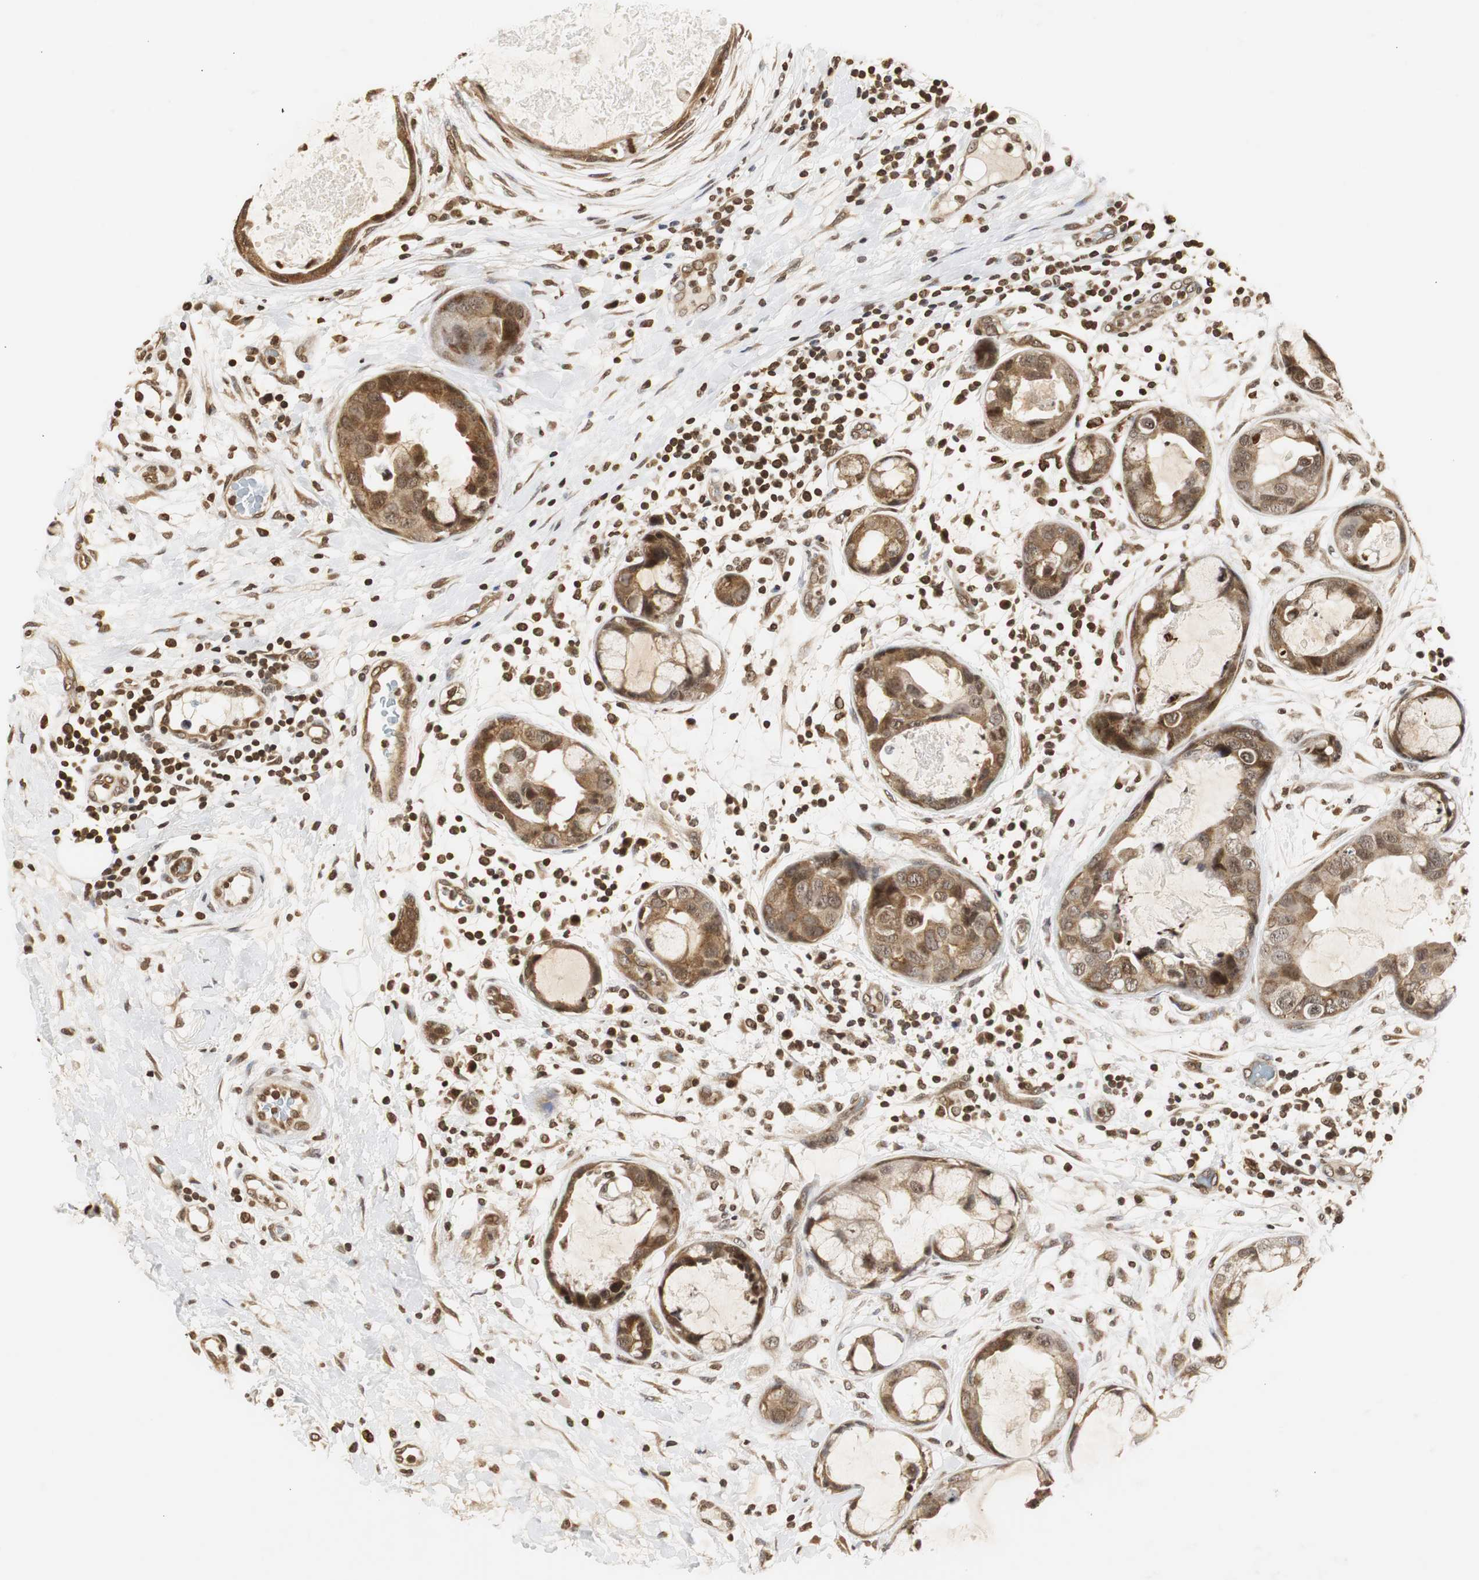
{"staining": {"intensity": "moderate", "quantity": "25%-75%", "location": "cytoplasmic/membranous,nuclear"}, "tissue": "breast cancer", "cell_type": "Tumor cells", "image_type": "cancer", "snomed": [{"axis": "morphology", "description": "Duct carcinoma"}, {"axis": "topography", "description": "Breast"}], "caption": "Tumor cells show medium levels of moderate cytoplasmic/membranous and nuclear positivity in approximately 25%-75% of cells in breast cancer (infiltrating ductal carcinoma).", "gene": "ZFC3H1", "patient": {"sex": "female", "age": 40}}